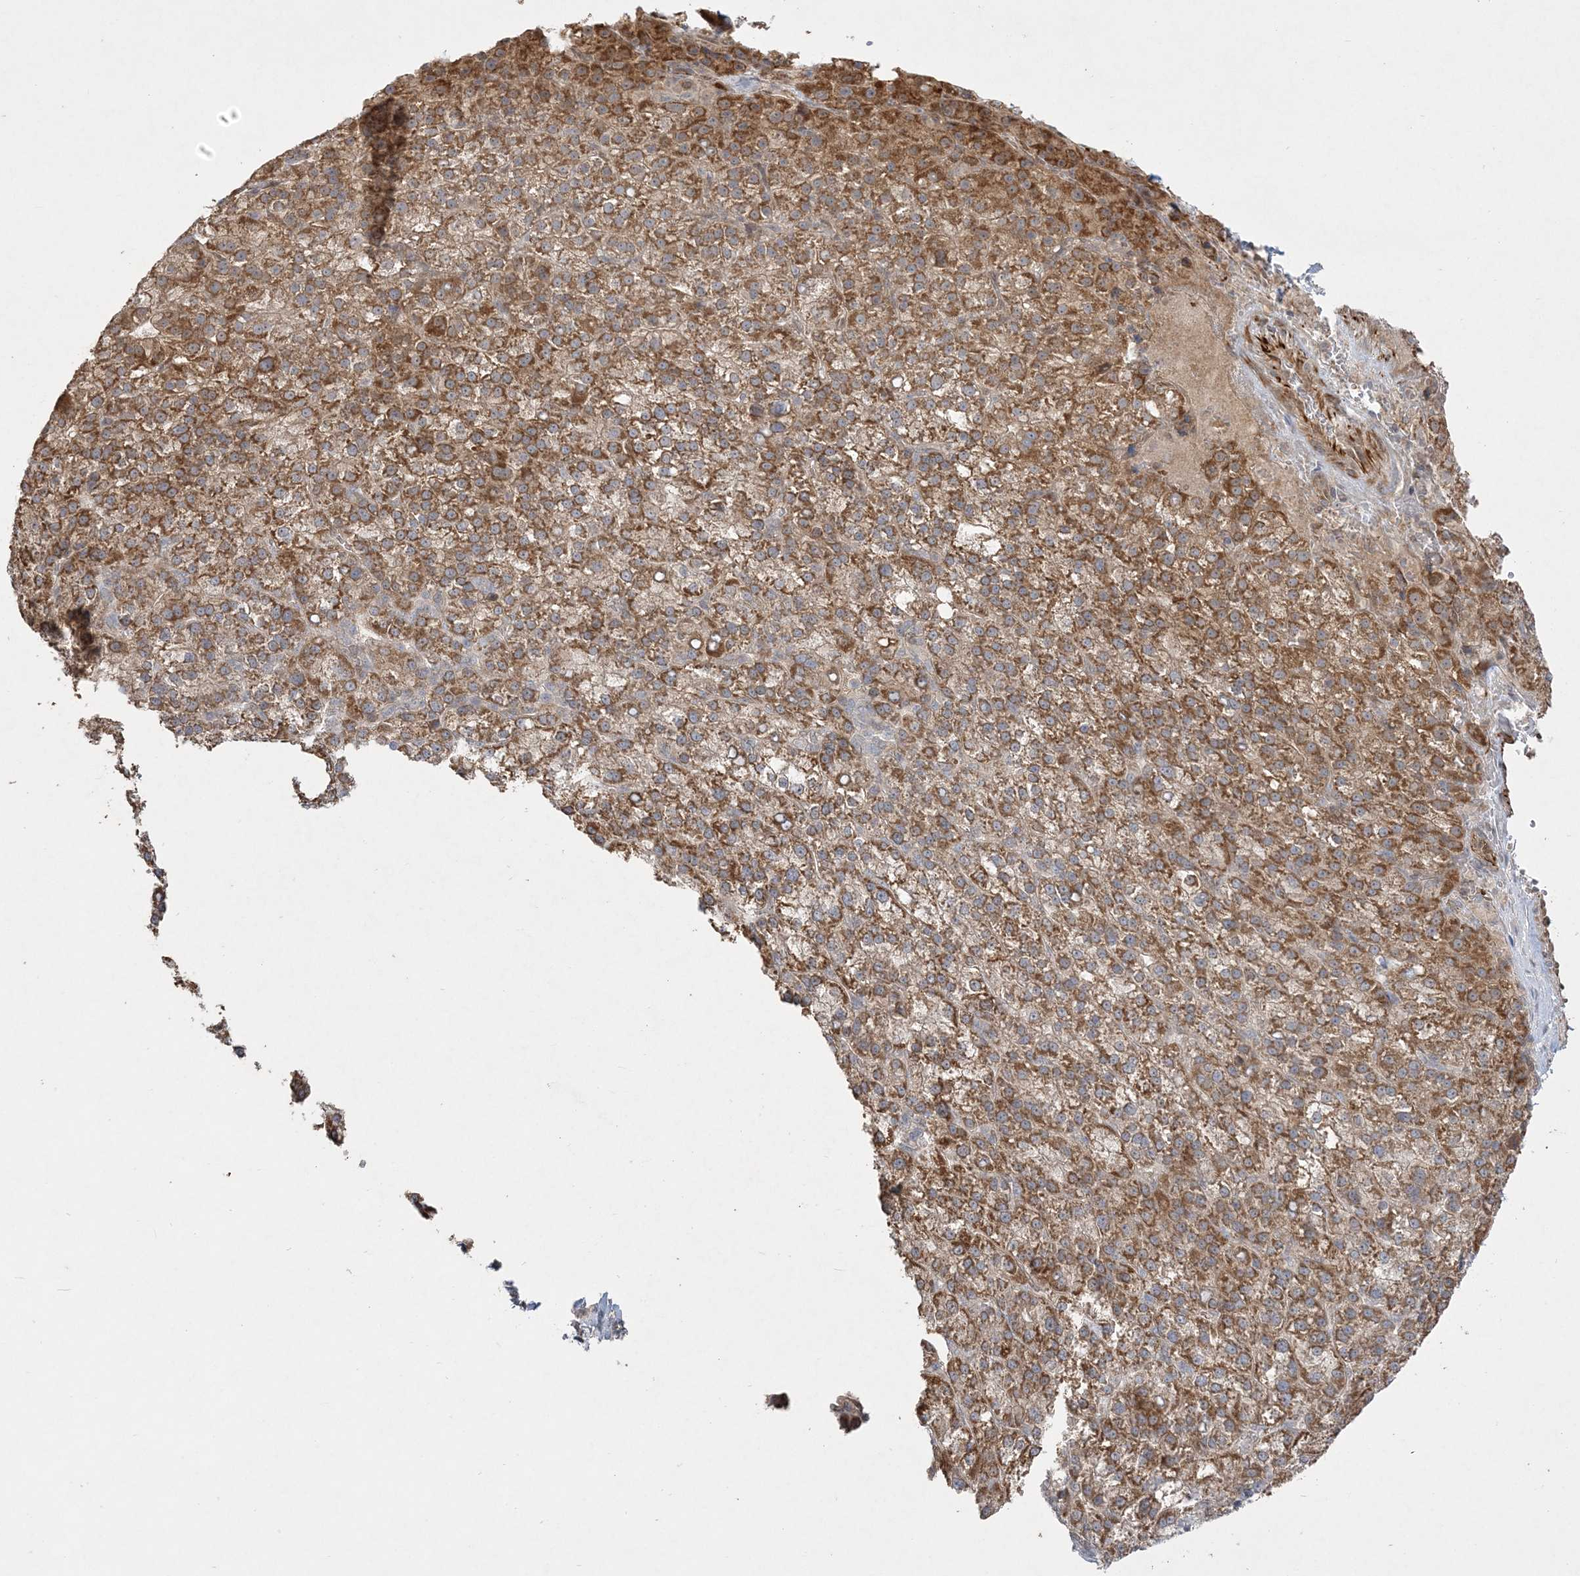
{"staining": {"intensity": "moderate", "quantity": ">75%", "location": "cytoplasmic/membranous"}, "tissue": "liver cancer", "cell_type": "Tumor cells", "image_type": "cancer", "snomed": [{"axis": "morphology", "description": "Carcinoma, Hepatocellular, NOS"}, {"axis": "topography", "description": "Liver"}], "caption": "A brown stain labels moderate cytoplasmic/membranous staining of a protein in human liver cancer (hepatocellular carcinoma) tumor cells.", "gene": "INPP1", "patient": {"sex": "female", "age": 58}}